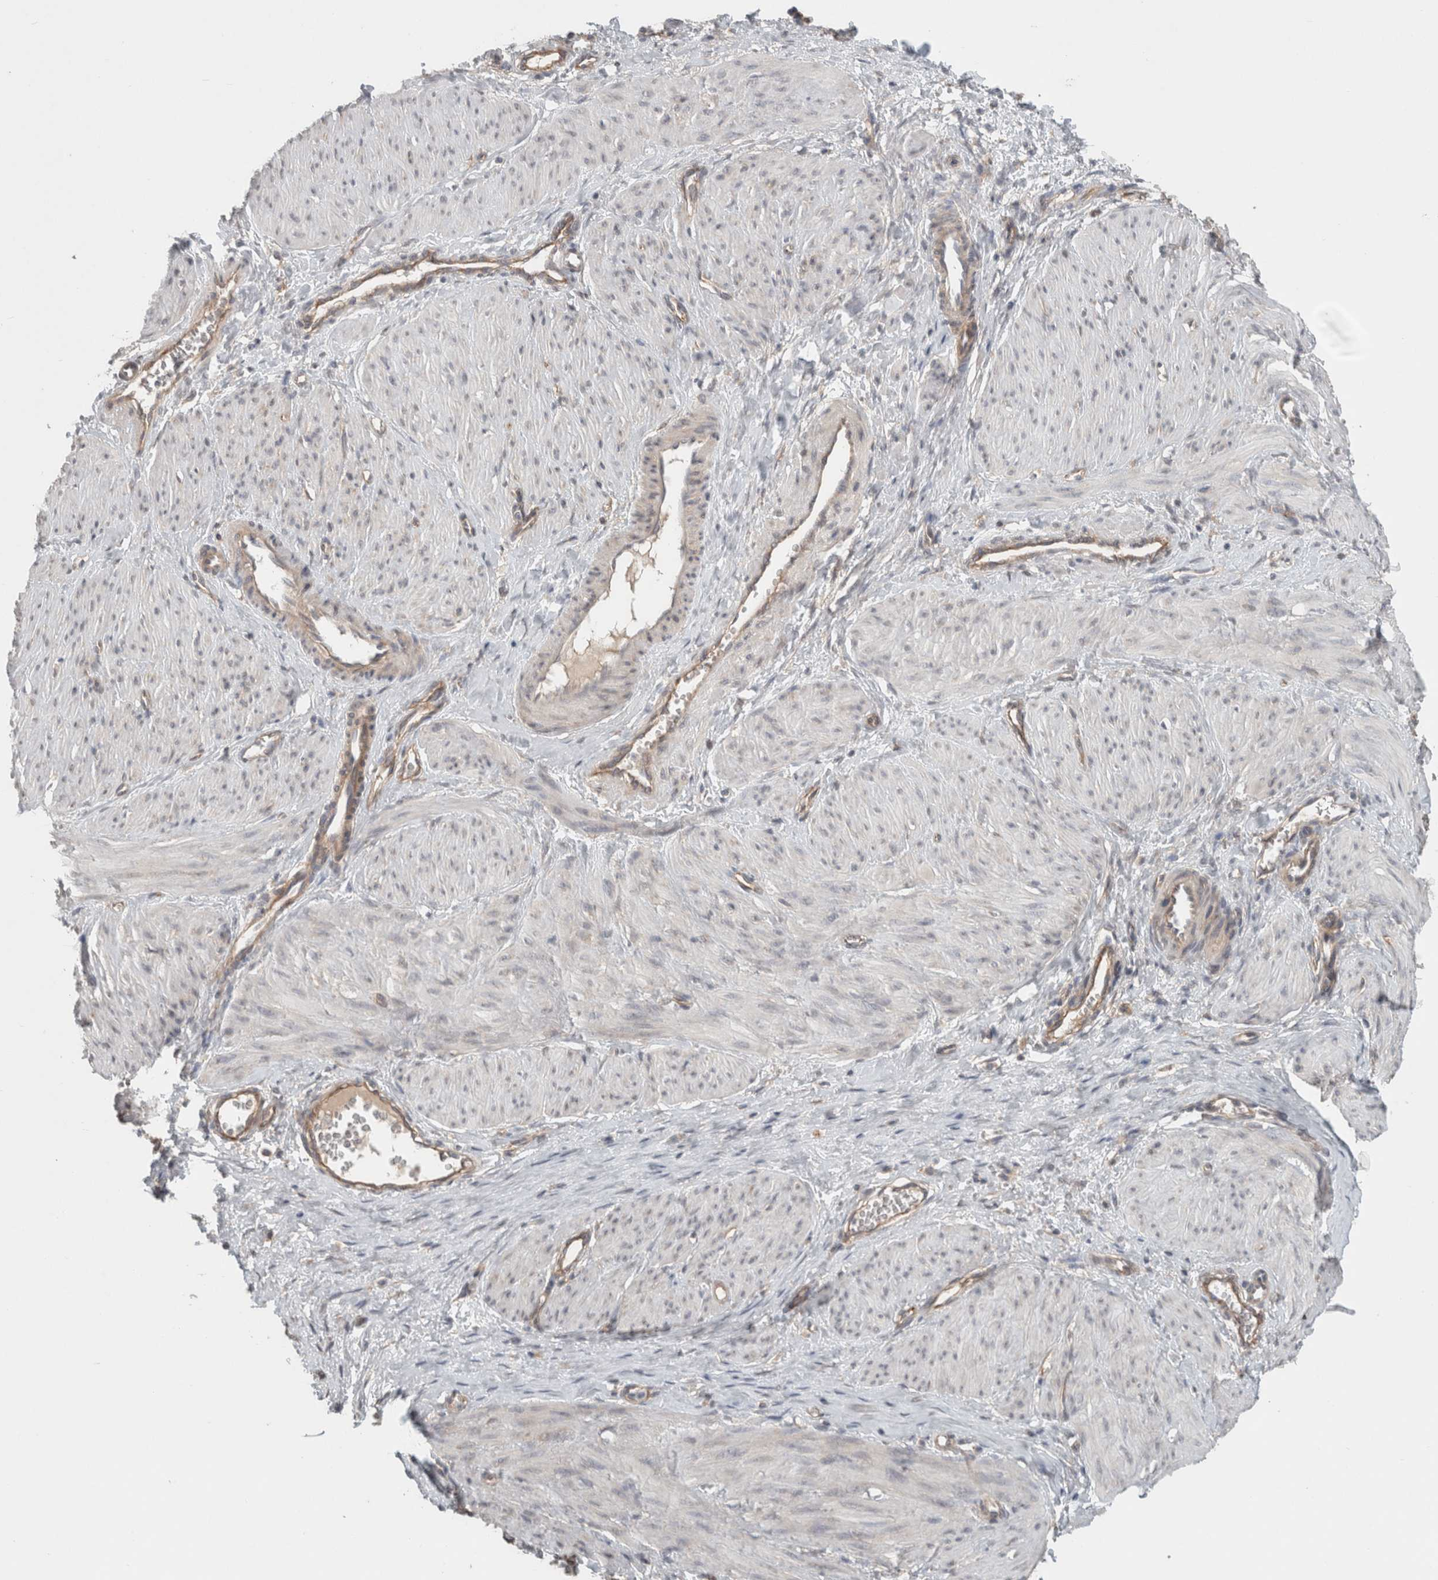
{"staining": {"intensity": "negative", "quantity": "none", "location": "none"}, "tissue": "smooth muscle", "cell_type": "Smooth muscle cells", "image_type": "normal", "snomed": [{"axis": "morphology", "description": "Normal tissue, NOS"}, {"axis": "topography", "description": "Endometrium"}], "caption": "Smooth muscle cells show no significant protein expression in normal smooth muscle. (Stains: DAB immunohistochemistry (IHC) with hematoxylin counter stain, Microscopy: brightfield microscopy at high magnification).", "gene": "RASAL2", "patient": {"sex": "female", "age": 33}}